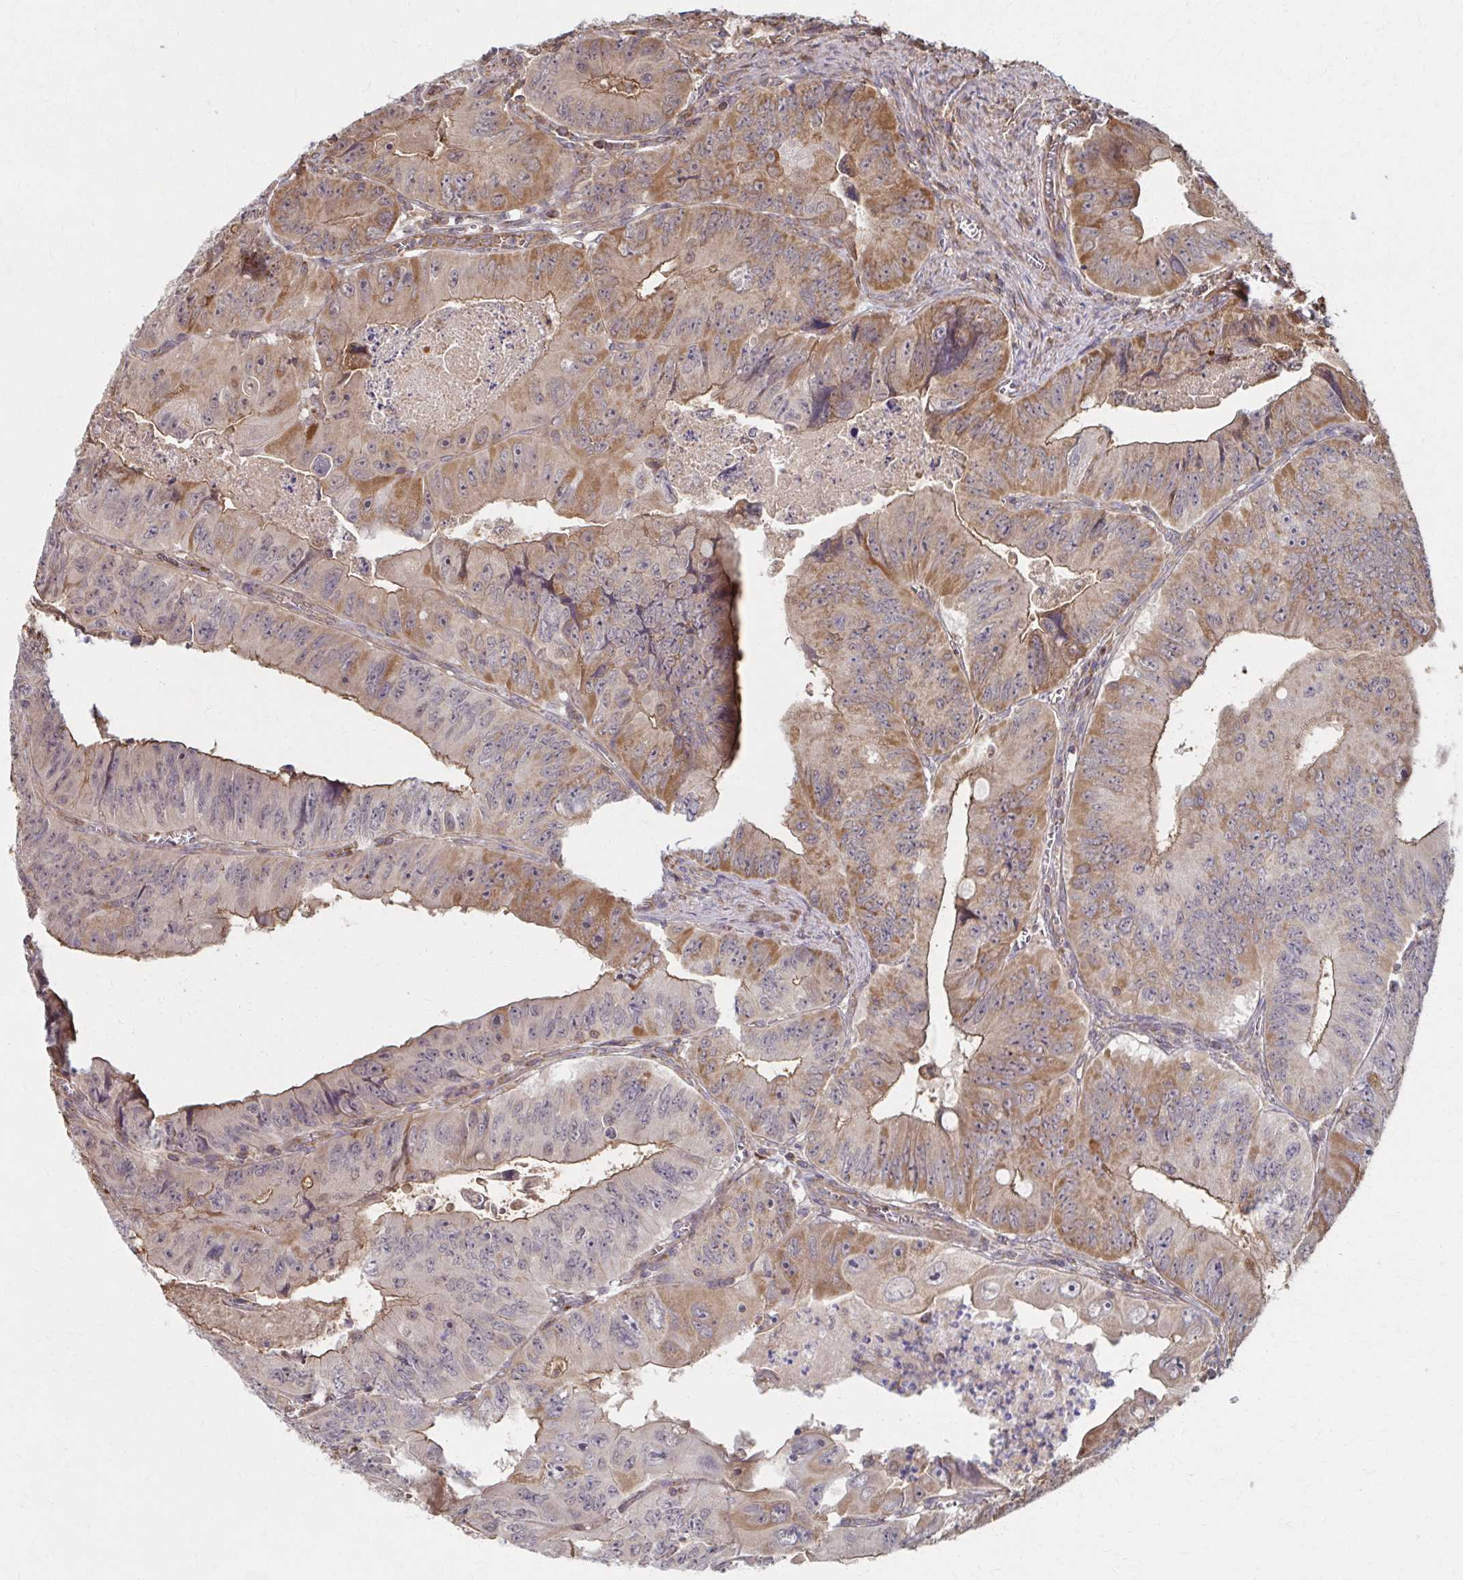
{"staining": {"intensity": "moderate", "quantity": ">75%", "location": "cytoplasmic/membranous"}, "tissue": "colorectal cancer", "cell_type": "Tumor cells", "image_type": "cancer", "snomed": [{"axis": "morphology", "description": "Adenocarcinoma, NOS"}, {"axis": "topography", "description": "Colon"}], "caption": "This is an image of immunohistochemistry staining of adenocarcinoma (colorectal), which shows moderate staining in the cytoplasmic/membranous of tumor cells.", "gene": "KLHL34", "patient": {"sex": "female", "age": 84}}